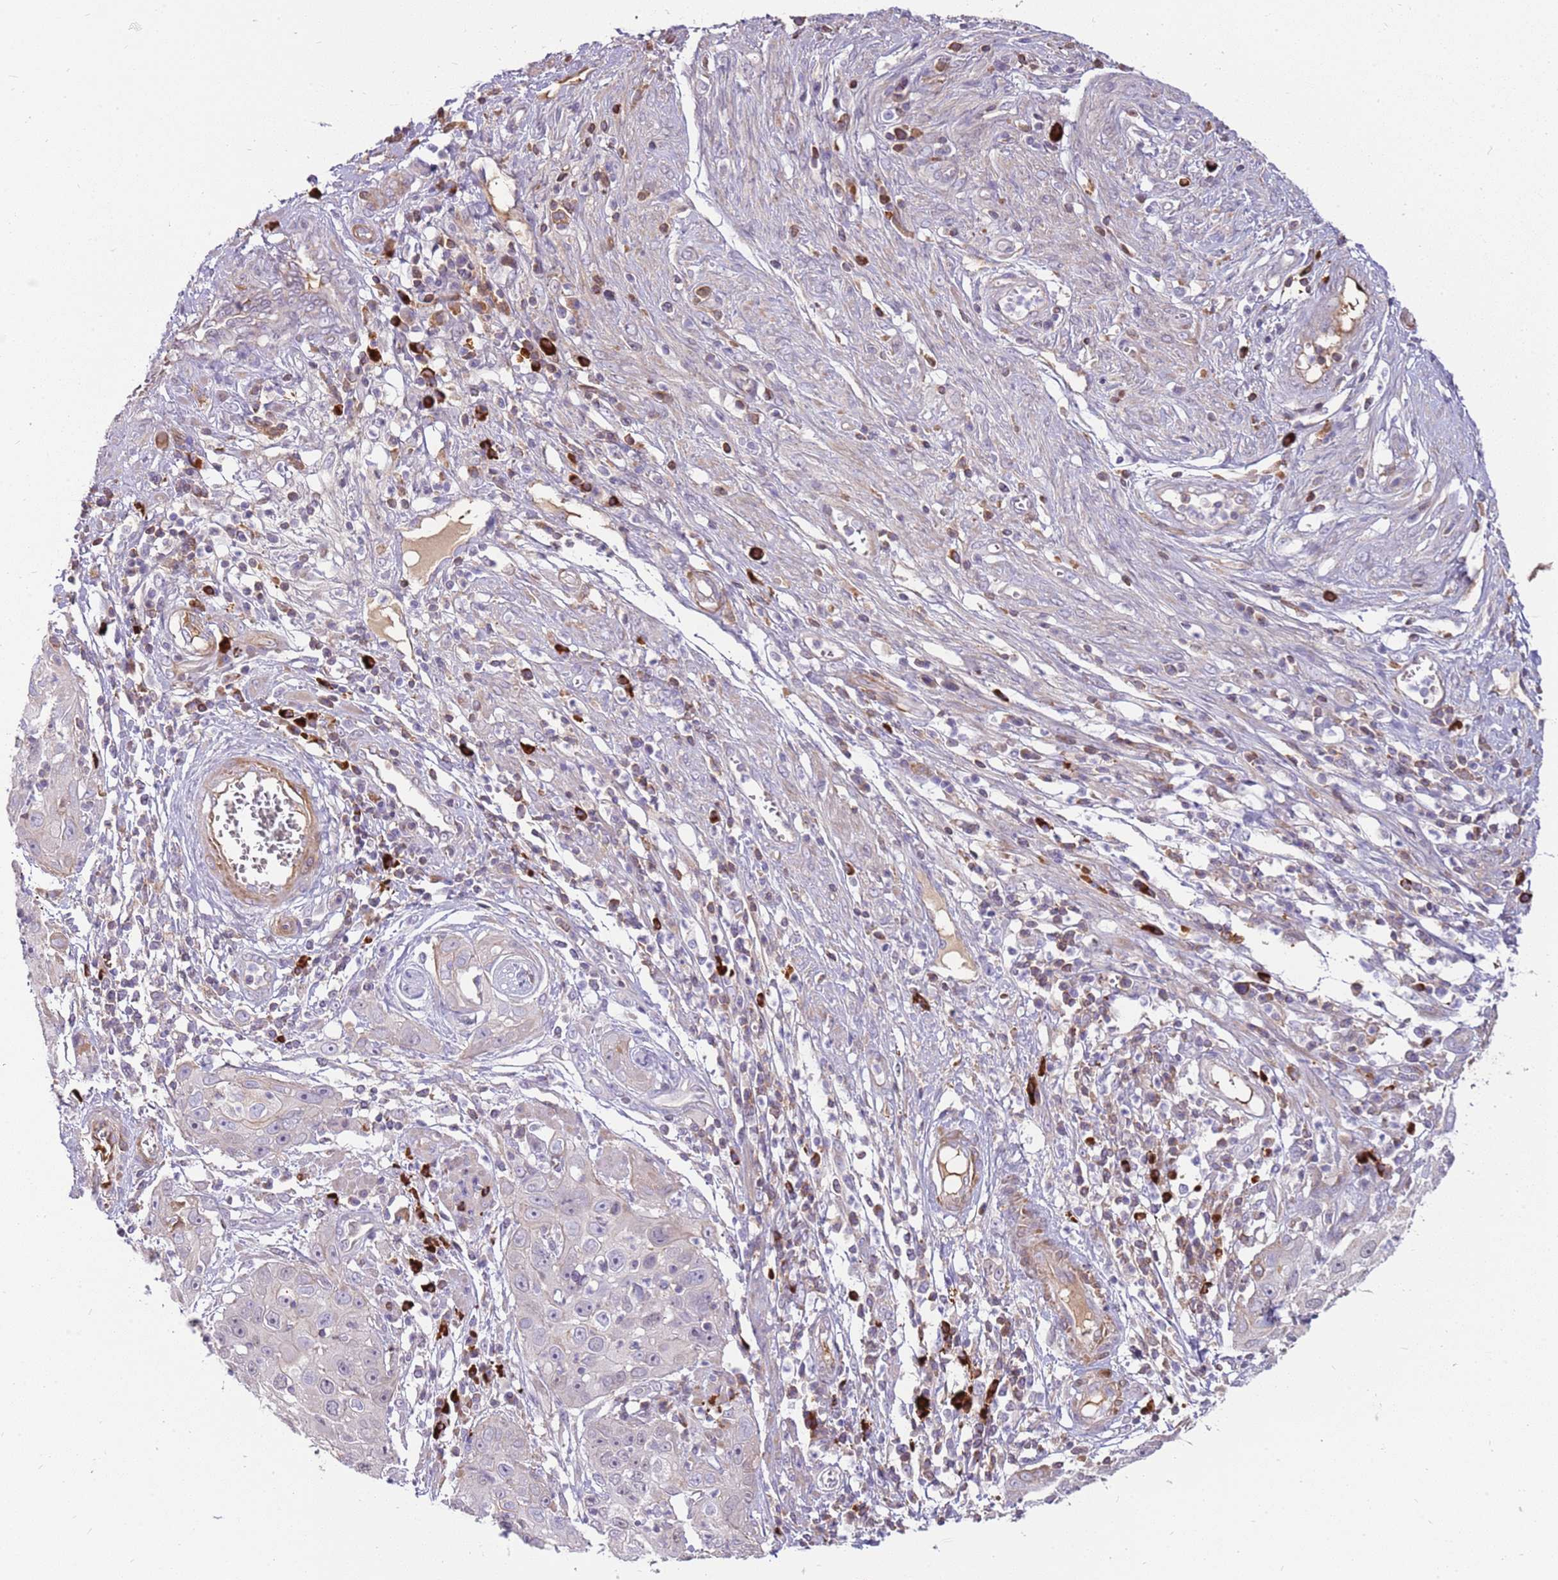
{"staining": {"intensity": "negative", "quantity": "none", "location": "none"}, "tissue": "cervical cancer", "cell_type": "Tumor cells", "image_type": "cancer", "snomed": [{"axis": "morphology", "description": "Squamous cell carcinoma, NOS"}, {"axis": "topography", "description": "Cervix"}], "caption": "The histopathology image displays no staining of tumor cells in squamous cell carcinoma (cervical). (DAB (3,3'-diaminobenzidine) IHC with hematoxylin counter stain).", "gene": "MCUB", "patient": {"sex": "female", "age": 36}}